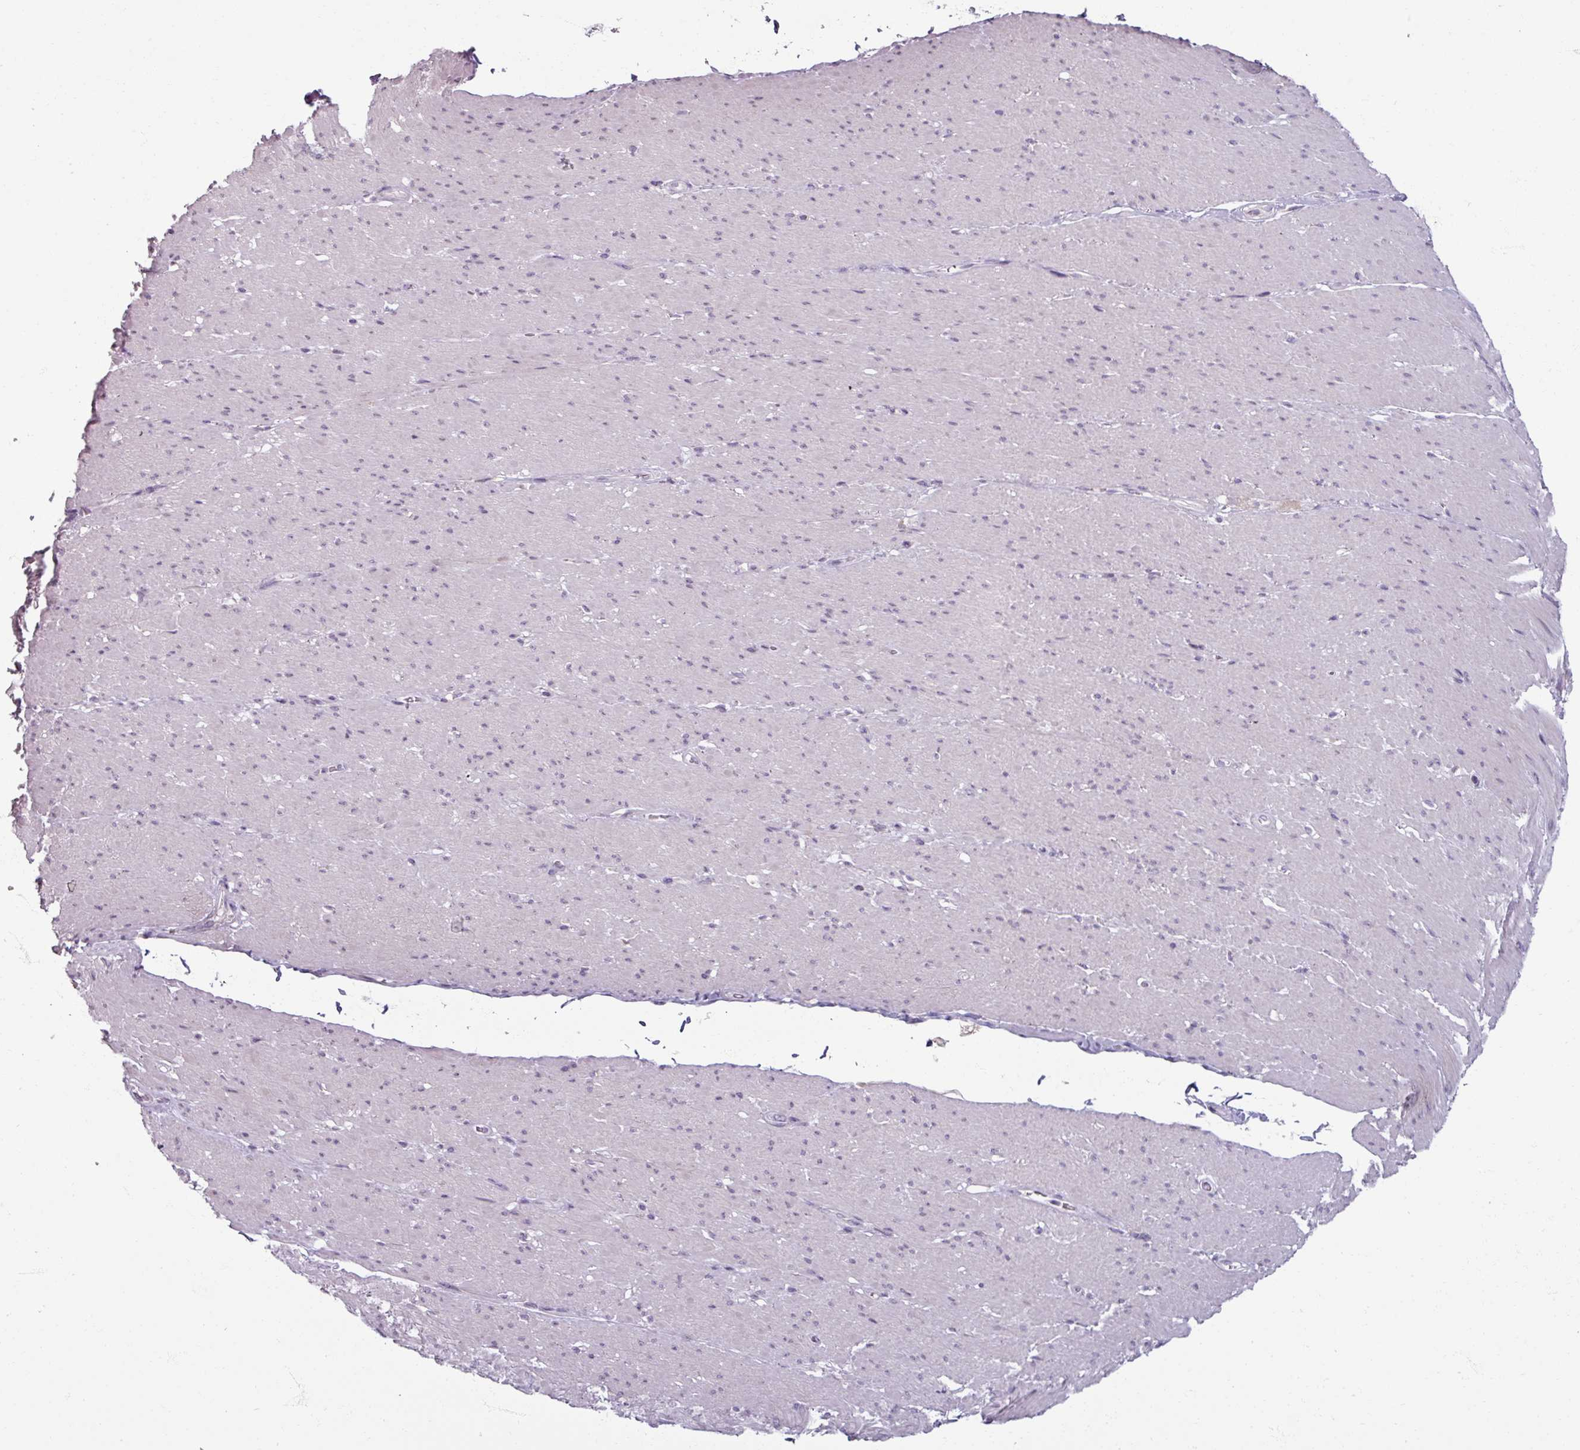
{"staining": {"intensity": "negative", "quantity": "none", "location": "none"}, "tissue": "smooth muscle", "cell_type": "Smooth muscle cells", "image_type": "normal", "snomed": [{"axis": "morphology", "description": "Normal tissue, NOS"}, {"axis": "topography", "description": "Smooth muscle"}, {"axis": "topography", "description": "Rectum"}], "caption": "Immunohistochemistry (IHC) histopathology image of unremarkable smooth muscle stained for a protein (brown), which displays no expression in smooth muscle cells.", "gene": "SMIM11", "patient": {"sex": "male", "age": 53}}